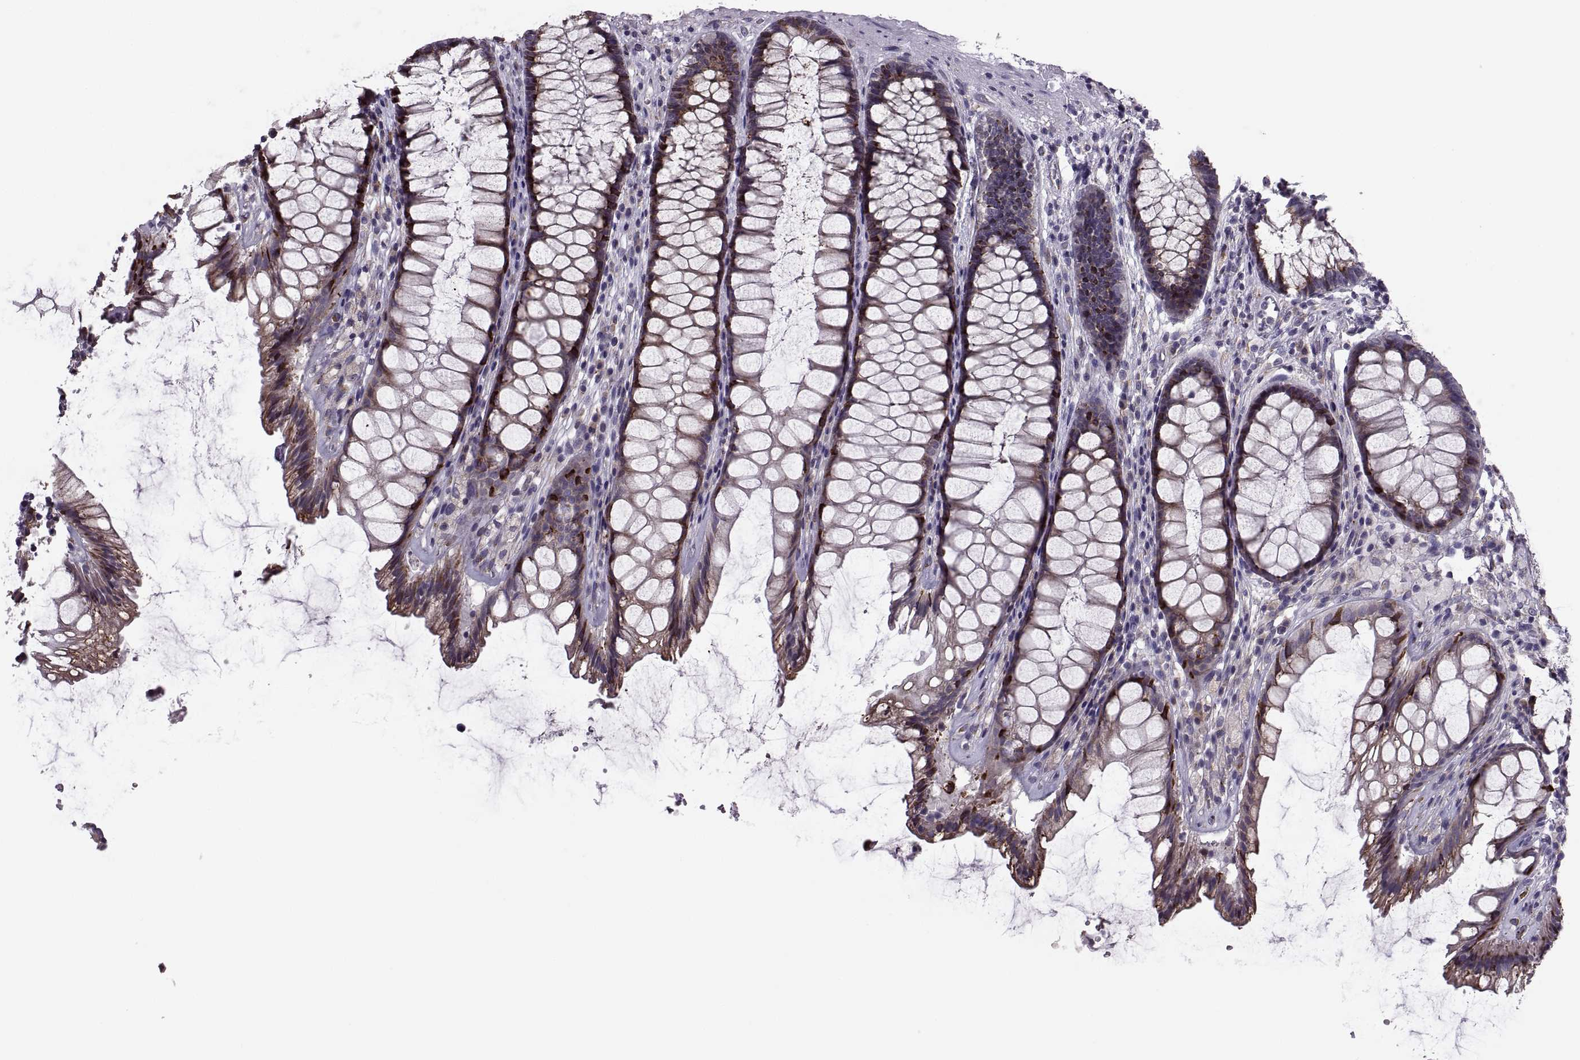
{"staining": {"intensity": "moderate", "quantity": "25%-75%", "location": "cytoplasmic/membranous"}, "tissue": "rectum", "cell_type": "Glandular cells", "image_type": "normal", "snomed": [{"axis": "morphology", "description": "Normal tissue, NOS"}, {"axis": "topography", "description": "Rectum"}], "caption": "IHC of benign rectum displays medium levels of moderate cytoplasmic/membranous expression in about 25%-75% of glandular cells. (DAB = brown stain, brightfield microscopy at high magnification).", "gene": "LETM2", "patient": {"sex": "male", "age": 72}}